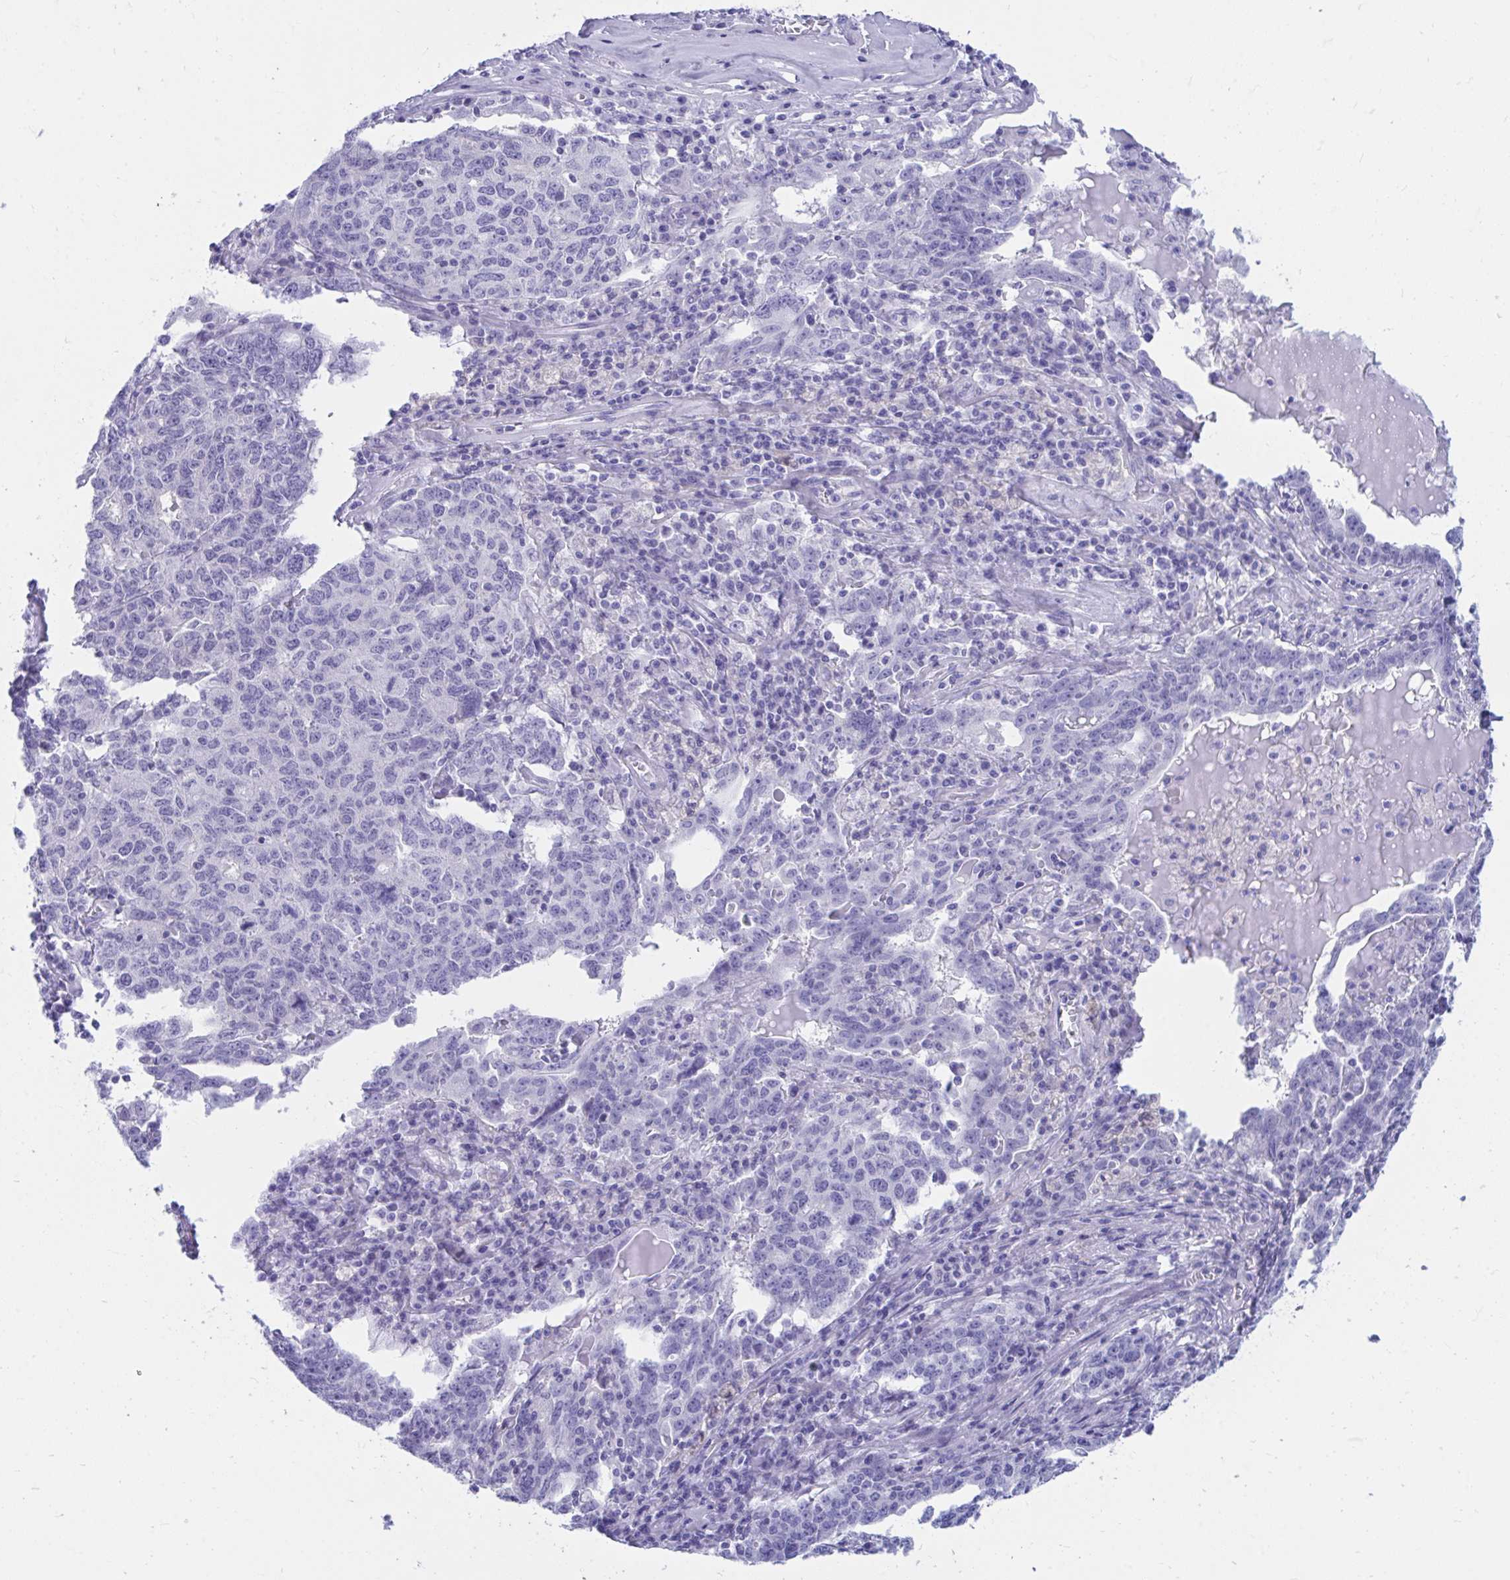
{"staining": {"intensity": "negative", "quantity": "none", "location": "none"}, "tissue": "ovarian cancer", "cell_type": "Tumor cells", "image_type": "cancer", "snomed": [{"axis": "morphology", "description": "Carcinoma, endometroid"}, {"axis": "topography", "description": "Ovary"}], "caption": "IHC image of ovarian endometroid carcinoma stained for a protein (brown), which exhibits no staining in tumor cells.", "gene": "SHISA8", "patient": {"sex": "female", "age": 62}}